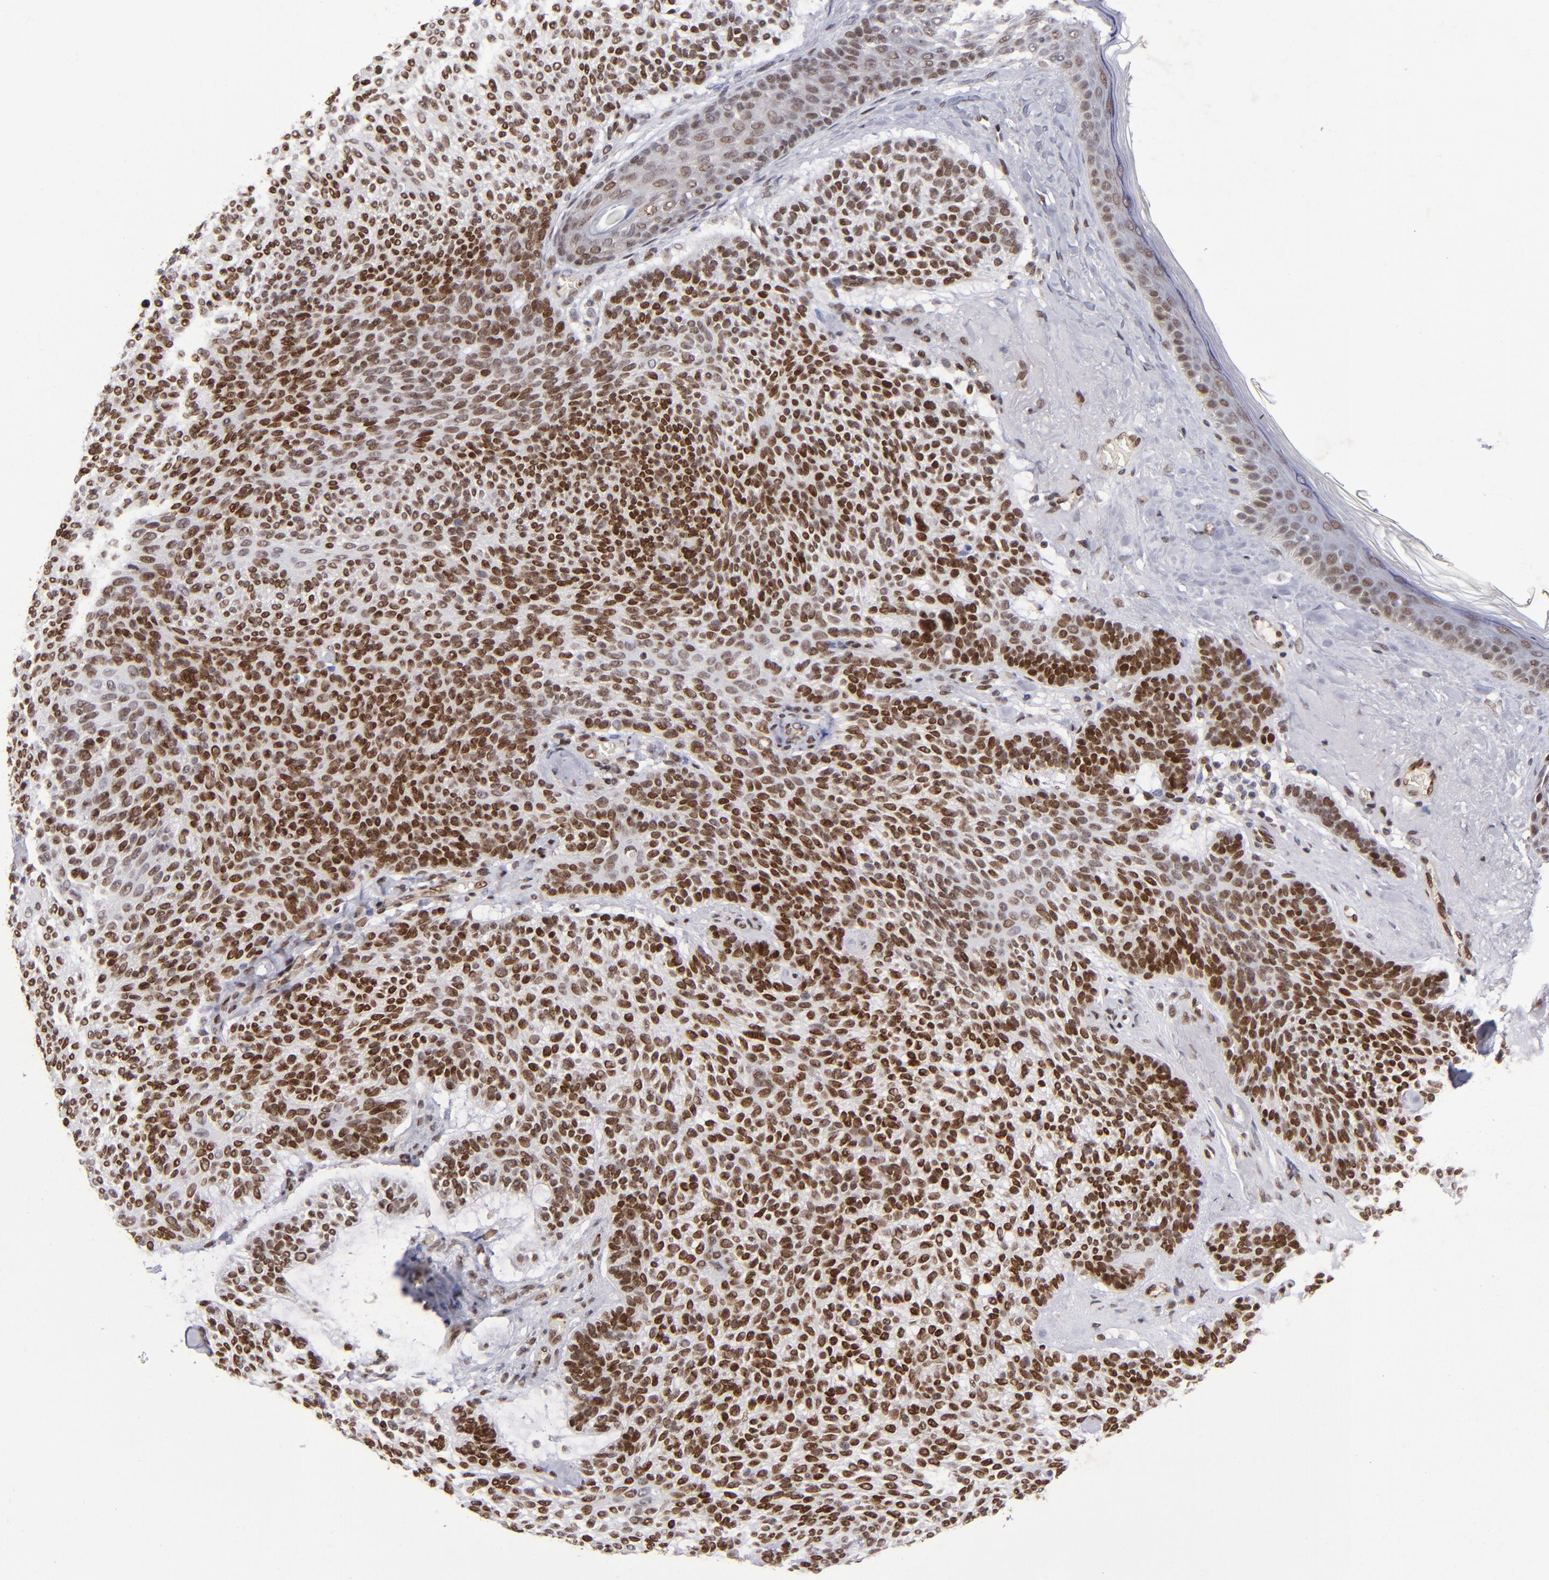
{"staining": {"intensity": "strong", "quantity": ">75%", "location": "nuclear"}, "tissue": "skin cancer", "cell_type": "Tumor cells", "image_type": "cancer", "snomed": [{"axis": "morphology", "description": "Normal tissue, NOS"}, {"axis": "morphology", "description": "Basal cell carcinoma"}, {"axis": "topography", "description": "Skin"}], "caption": "The image shows staining of skin basal cell carcinoma, revealing strong nuclear protein positivity (brown color) within tumor cells.", "gene": "MGMT", "patient": {"sex": "female", "age": 70}}